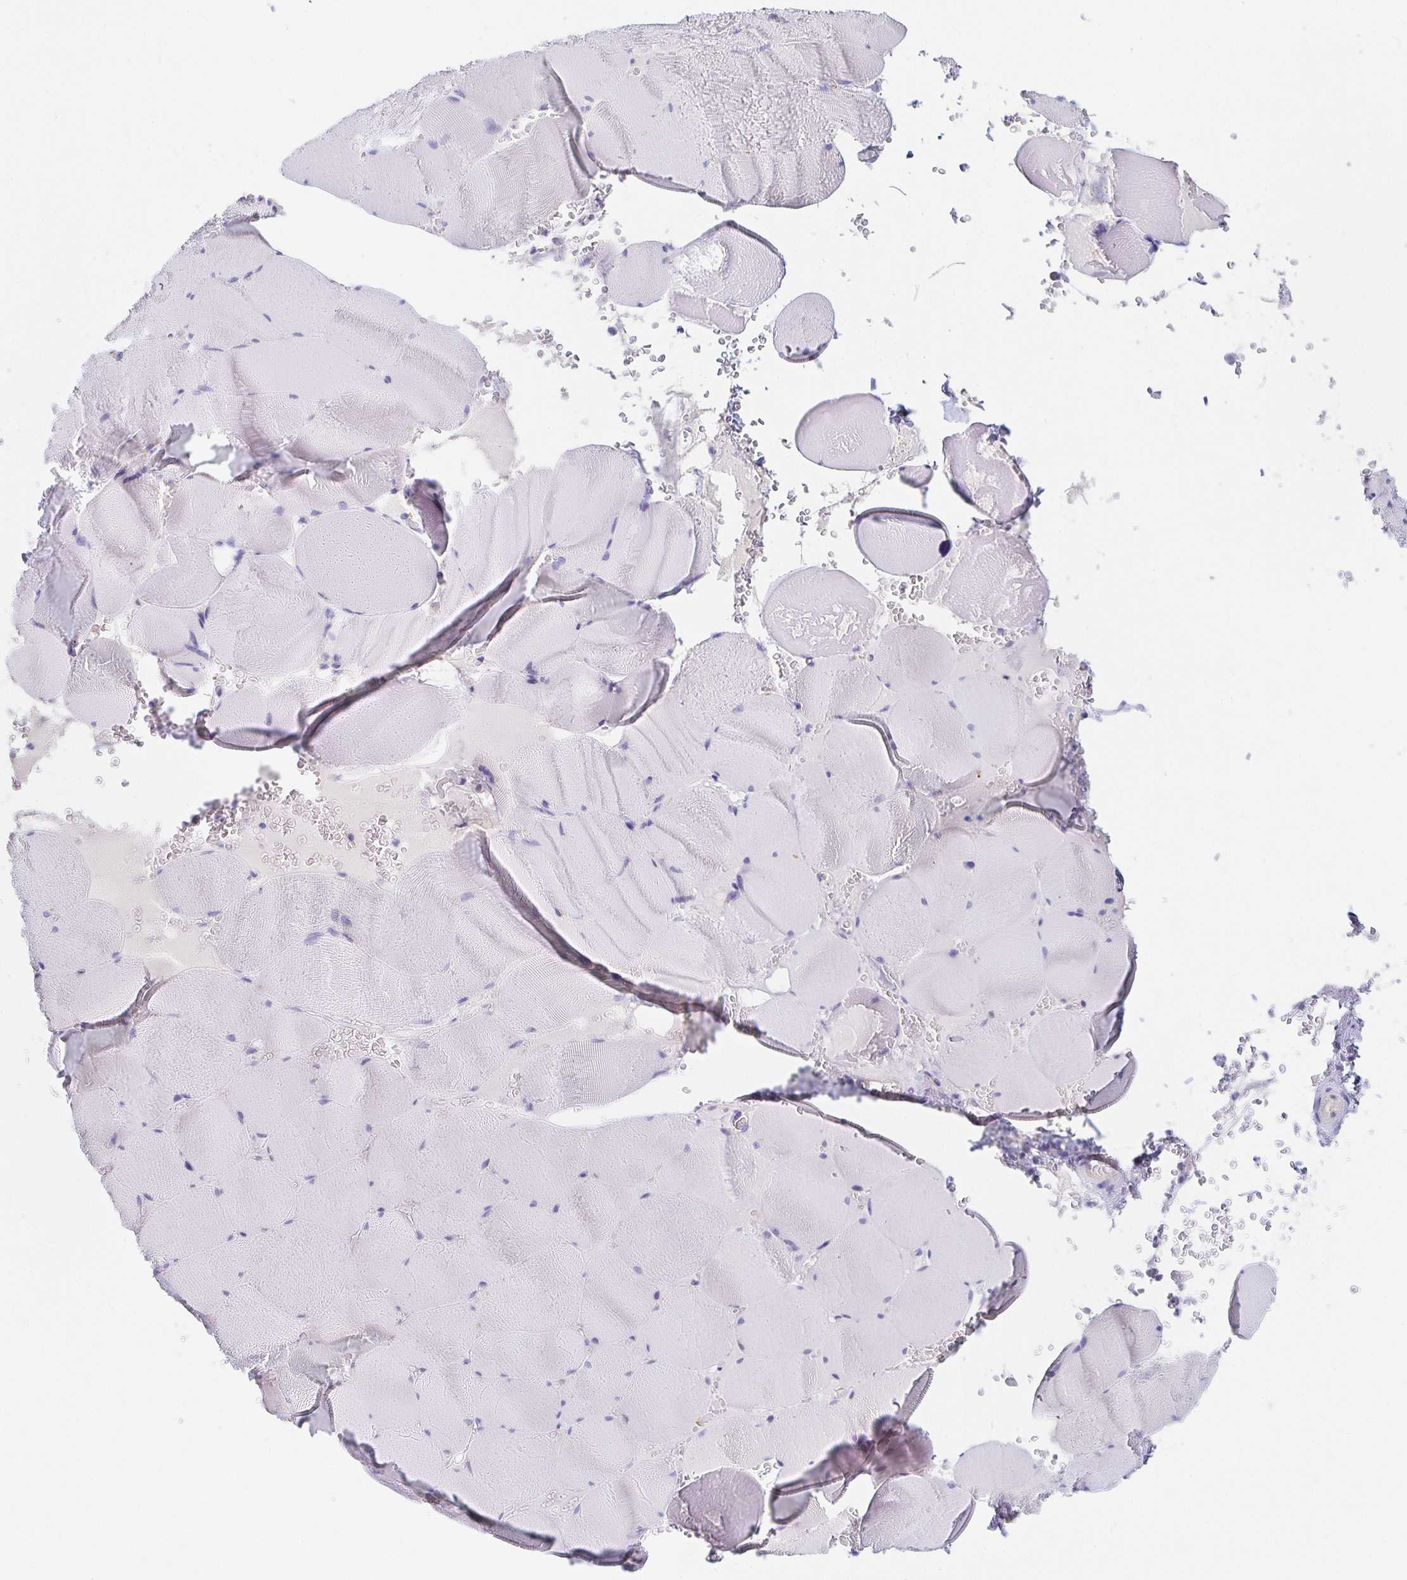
{"staining": {"intensity": "negative", "quantity": "none", "location": "none"}, "tissue": "skeletal muscle", "cell_type": "Myocytes", "image_type": "normal", "snomed": [{"axis": "morphology", "description": "Normal tissue, NOS"}, {"axis": "topography", "description": "Skeletal muscle"}, {"axis": "topography", "description": "Head-Neck"}], "caption": "Myocytes are negative for protein expression in benign human skeletal muscle. (DAB immunohistochemistry (IHC) visualized using brightfield microscopy, high magnification).", "gene": "PDE6B", "patient": {"sex": "male", "age": 66}}